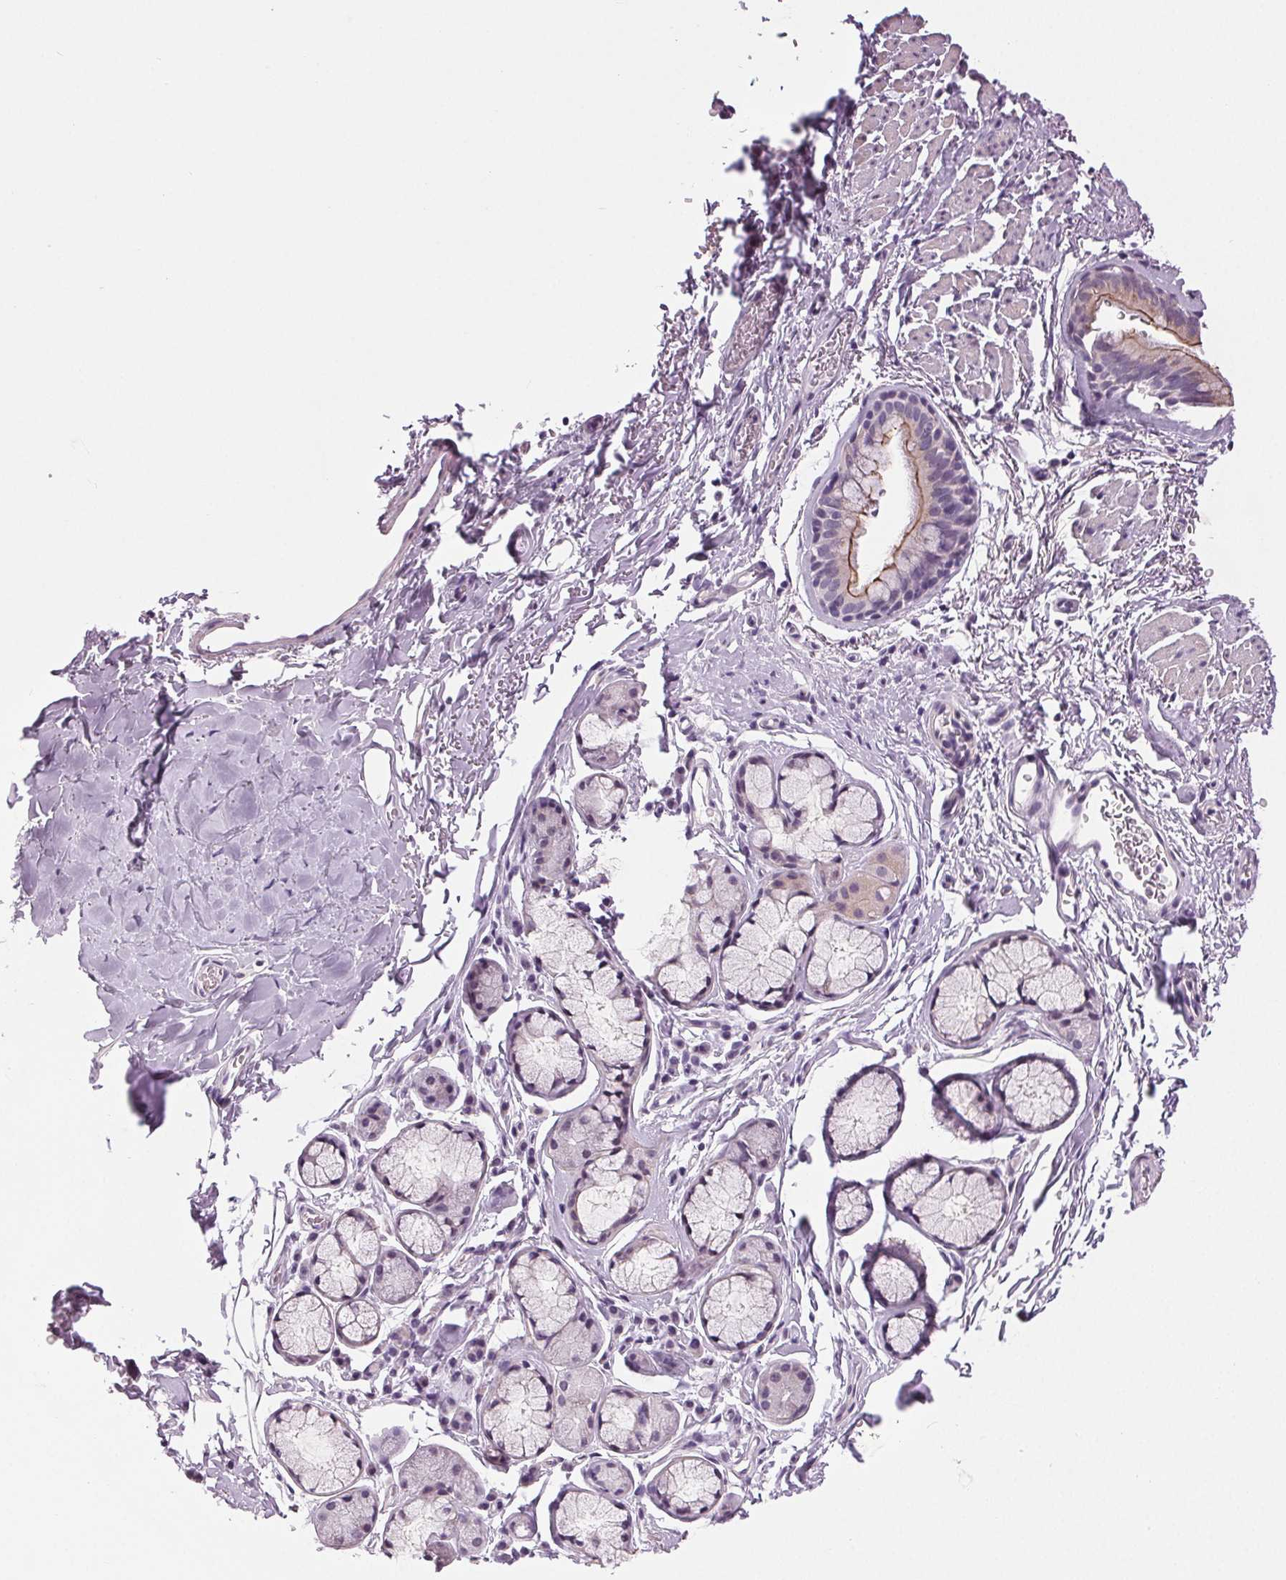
{"staining": {"intensity": "weak", "quantity": "25%-75%", "location": "cytoplasmic/membranous"}, "tissue": "bronchus", "cell_type": "Respiratory epithelial cells", "image_type": "normal", "snomed": [{"axis": "morphology", "description": "Normal tissue, NOS"}, {"axis": "topography", "description": "Bronchus"}], "caption": "The image shows immunohistochemical staining of unremarkable bronchus. There is weak cytoplasmic/membranous positivity is present in approximately 25%-75% of respiratory epithelial cells.", "gene": "MISP", "patient": {"sex": "male", "age": 67}}